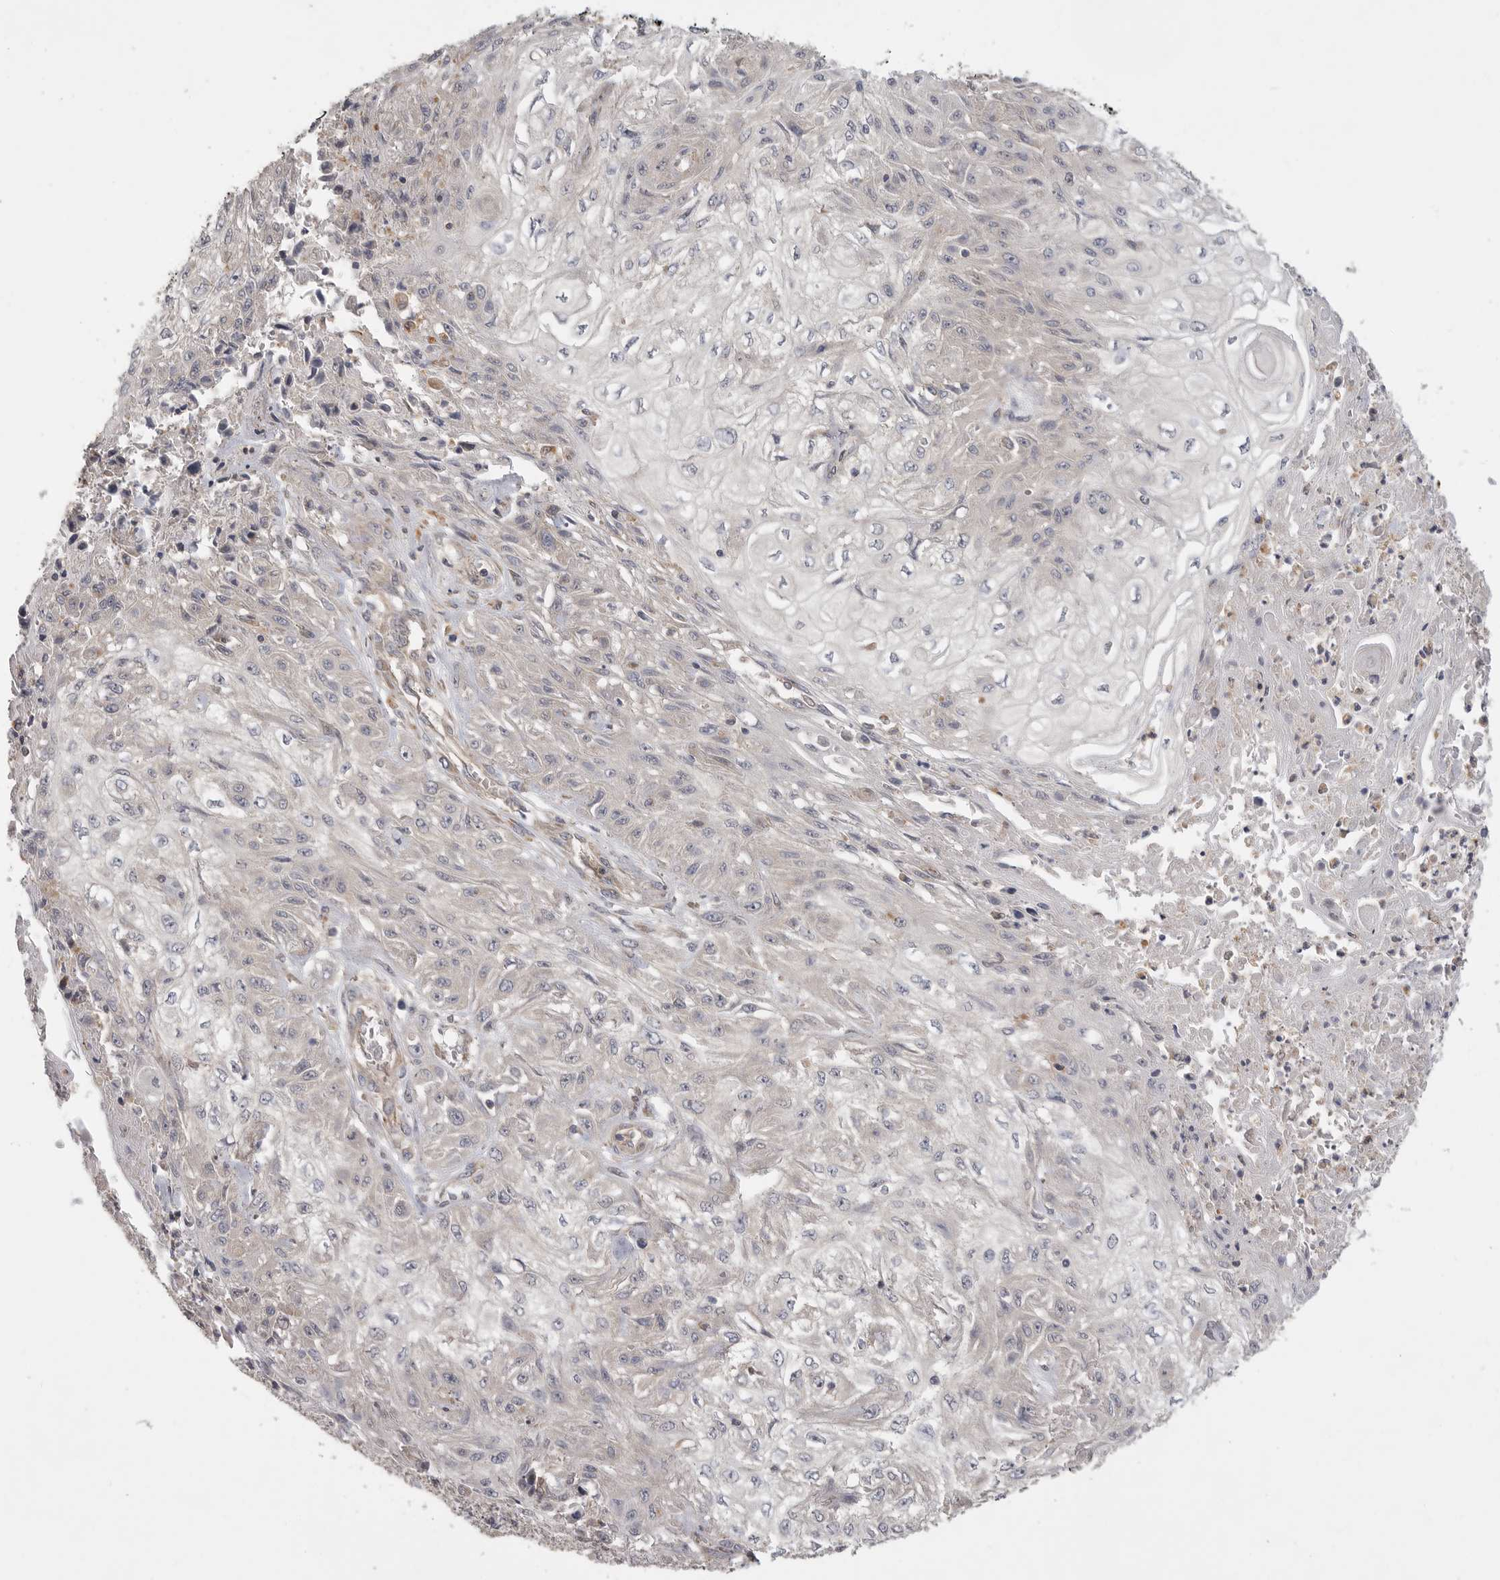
{"staining": {"intensity": "negative", "quantity": "none", "location": "none"}, "tissue": "skin cancer", "cell_type": "Tumor cells", "image_type": "cancer", "snomed": [{"axis": "morphology", "description": "Squamous cell carcinoma, NOS"}, {"axis": "morphology", "description": "Squamous cell carcinoma, metastatic, NOS"}, {"axis": "topography", "description": "Skin"}, {"axis": "topography", "description": "Lymph node"}], "caption": "Immunohistochemistry (IHC) micrograph of neoplastic tissue: human skin cancer stained with DAB exhibits no significant protein positivity in tumor cells.", "gene": "ZNF232", "patient": {"sex": "male", "age": 75}}